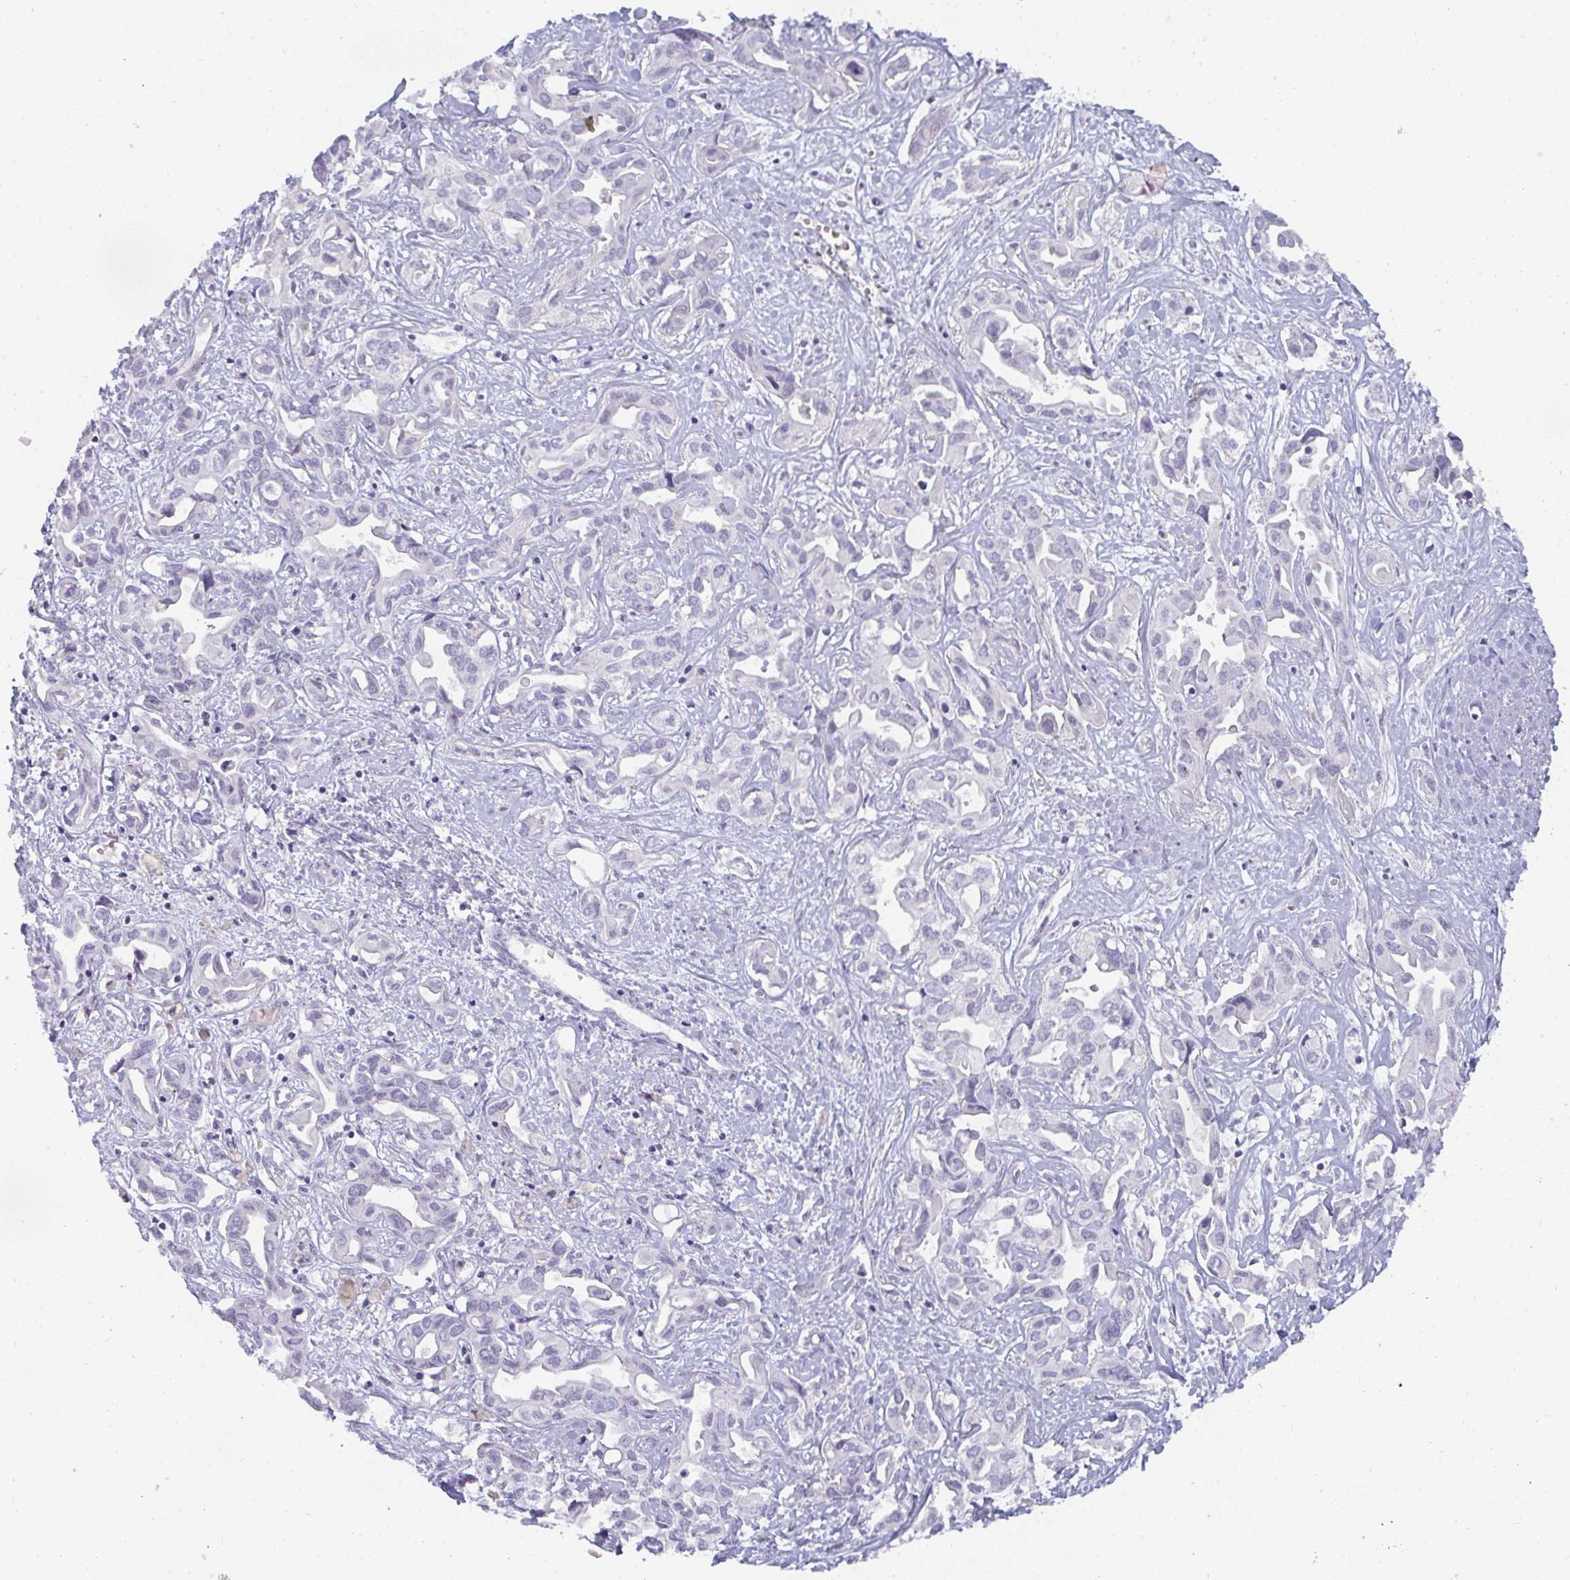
{"staining": {"intensity": "negative", "quantity": "none", "location": "none"}, "tissue": "liver cancer", "cell_type": "Tumor cells", "image_type": "cancer", "snomed": [{"axis": "morphology", "description": "Cholangiocarcinoma"}, {"axis": "topography", "description": "Liver"}], "caption": "The histopathology image reveals no significant positivity in tumor cells of liver cancer (cholangiocarcinoma).", "gene": "SHB", "patient": {"sex": "female", "age": 64}}